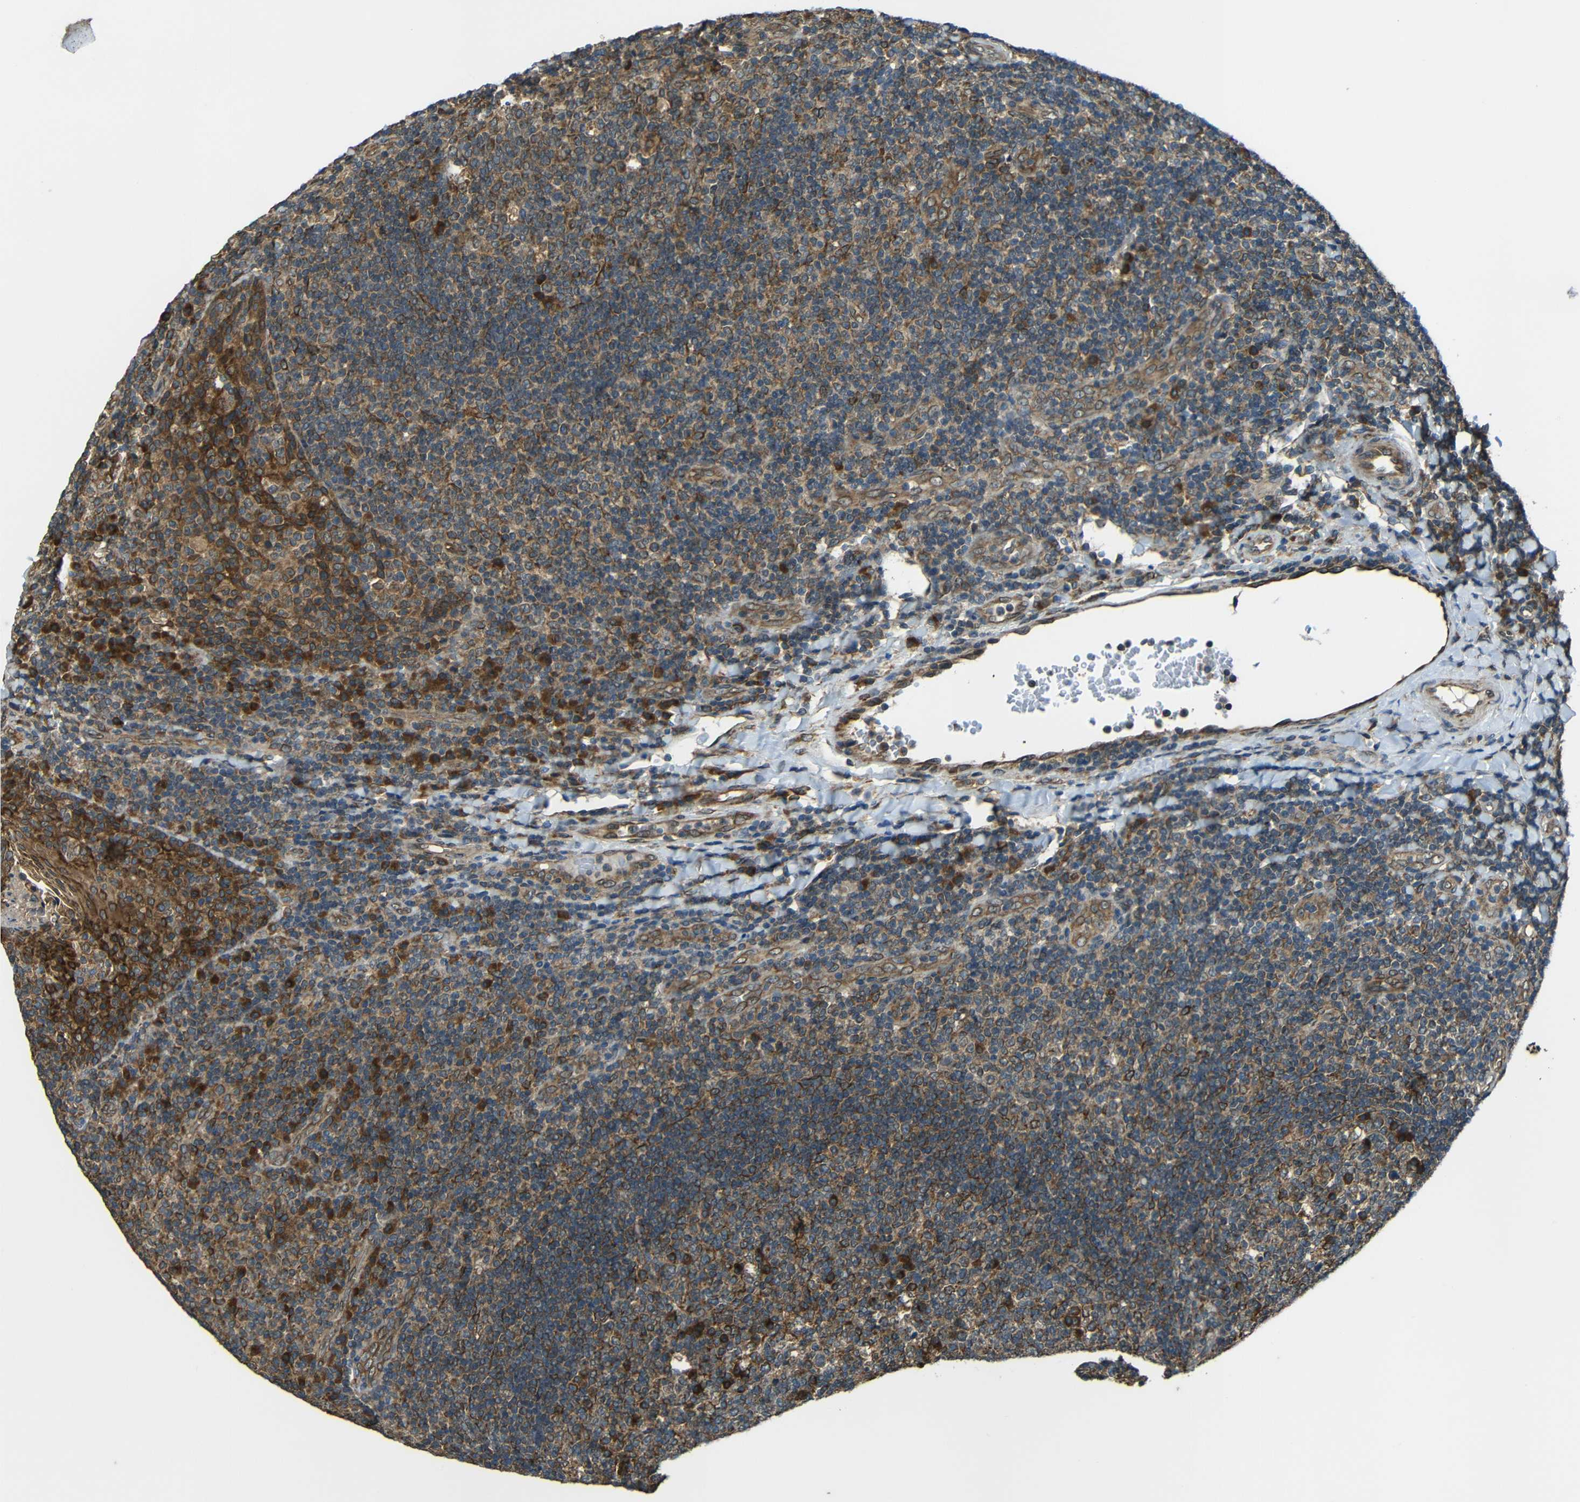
{"staining": {"intensity": "moderate", "quantity": ">75%", "location": "cytoplasmic/membranous"}, "tissue": "tonsil", "cell_type": "Germinal center cells", "image_type": "normal", "snomed": [{"axis": "morphology", "description": "Normal tissue, NOS"}, {"axis": "topography", "description": "Tonsil"}], "caption": "IHC (DAB) staining of unremarkable tonsil reveals moderate cytoplasmic/membranous protein positivity in about >75% of germinal center cells.", "gene": "VAPB", "patient": {"sex": "male", "age": 17}}